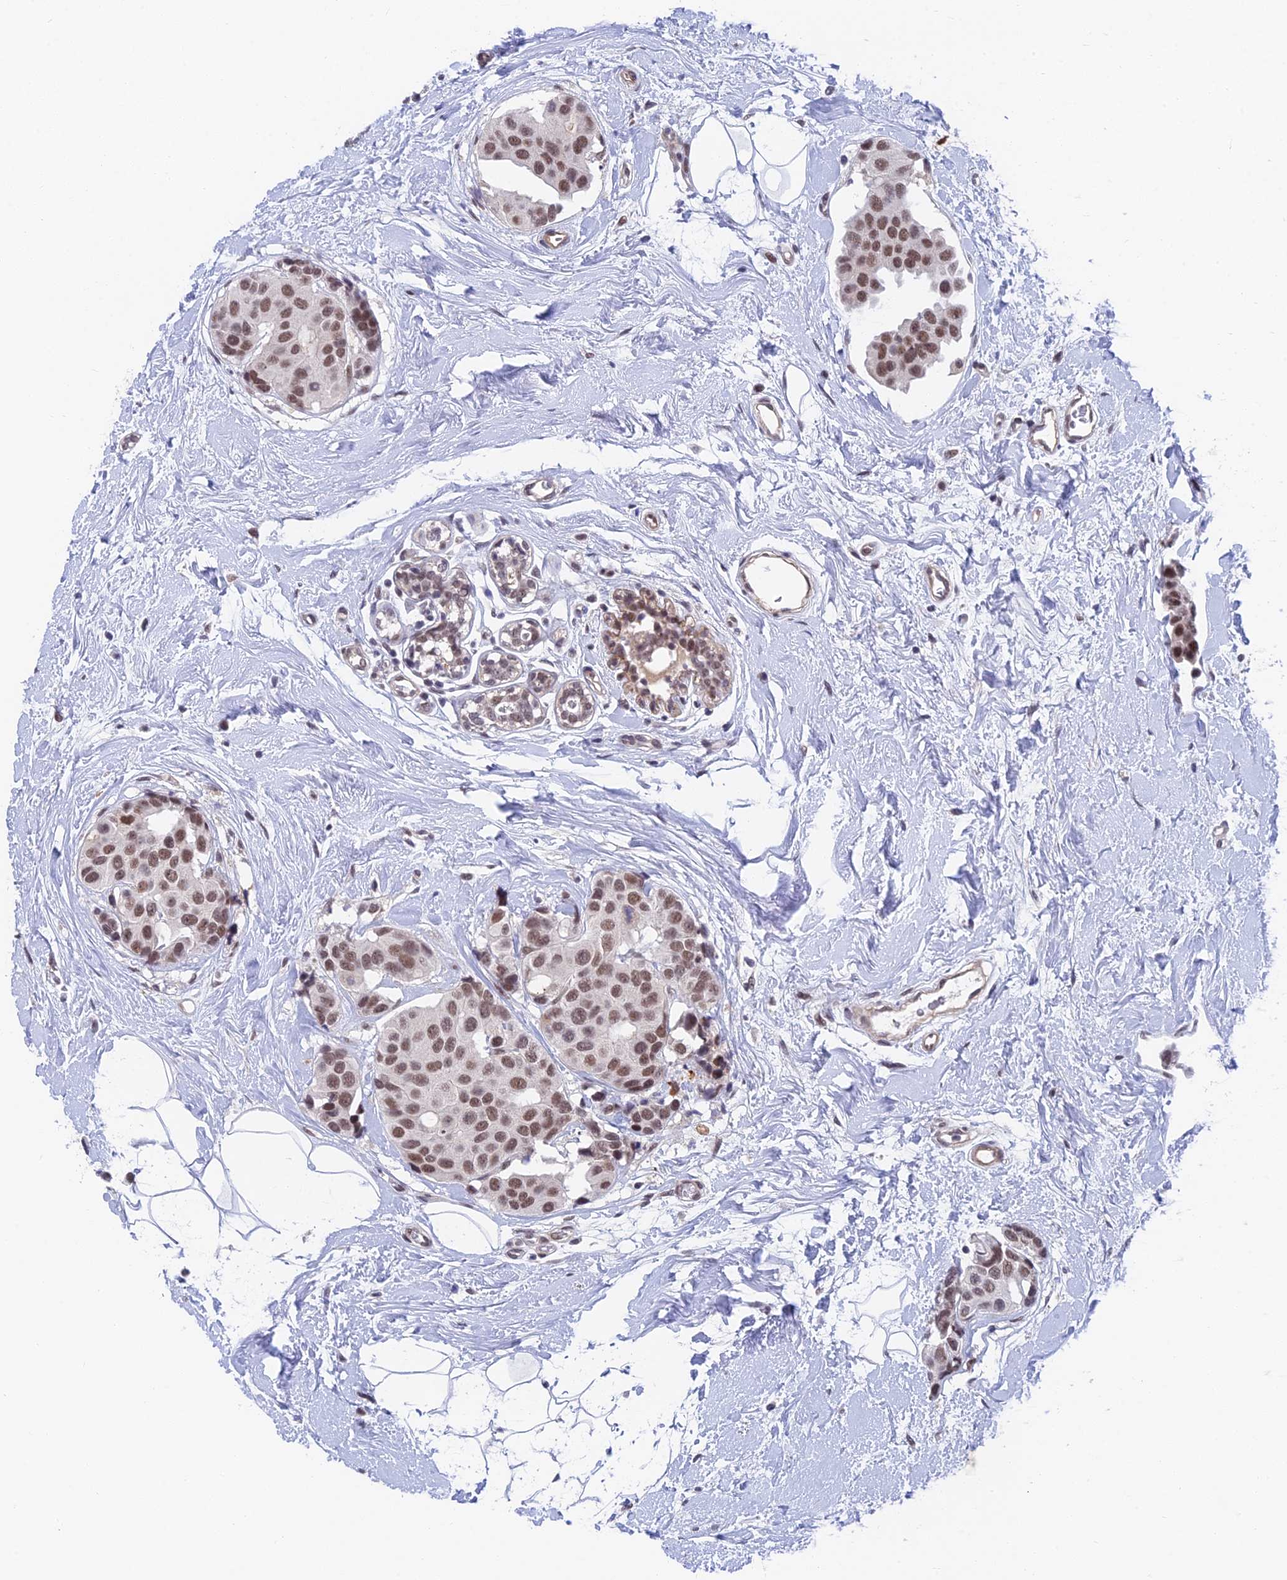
{"staining": {"intensity": "moderate", "quantity": ">75%", "location": "nuclear"}, "tissue": "breast cancer", "cell_type": "Tumor cells", "image_type": "cancer", "snomed": [{"axis": "morphology", "description": "Normal tissue, NOS"}, {"axis": "morphology", "description": "Duct carcinoma"}, {"axis": "topography", "description": "Breast"}], "caption": "Brown immunohistochemical staining in human breast intraductal carcinoma displays moderate nuclear positivity in about >75% of tumor cells. (Brightfield microscopy of DAB IHC at high magnification).", "gene": "NSMCE1", "patient": {"sex": "female", "age": 39}}